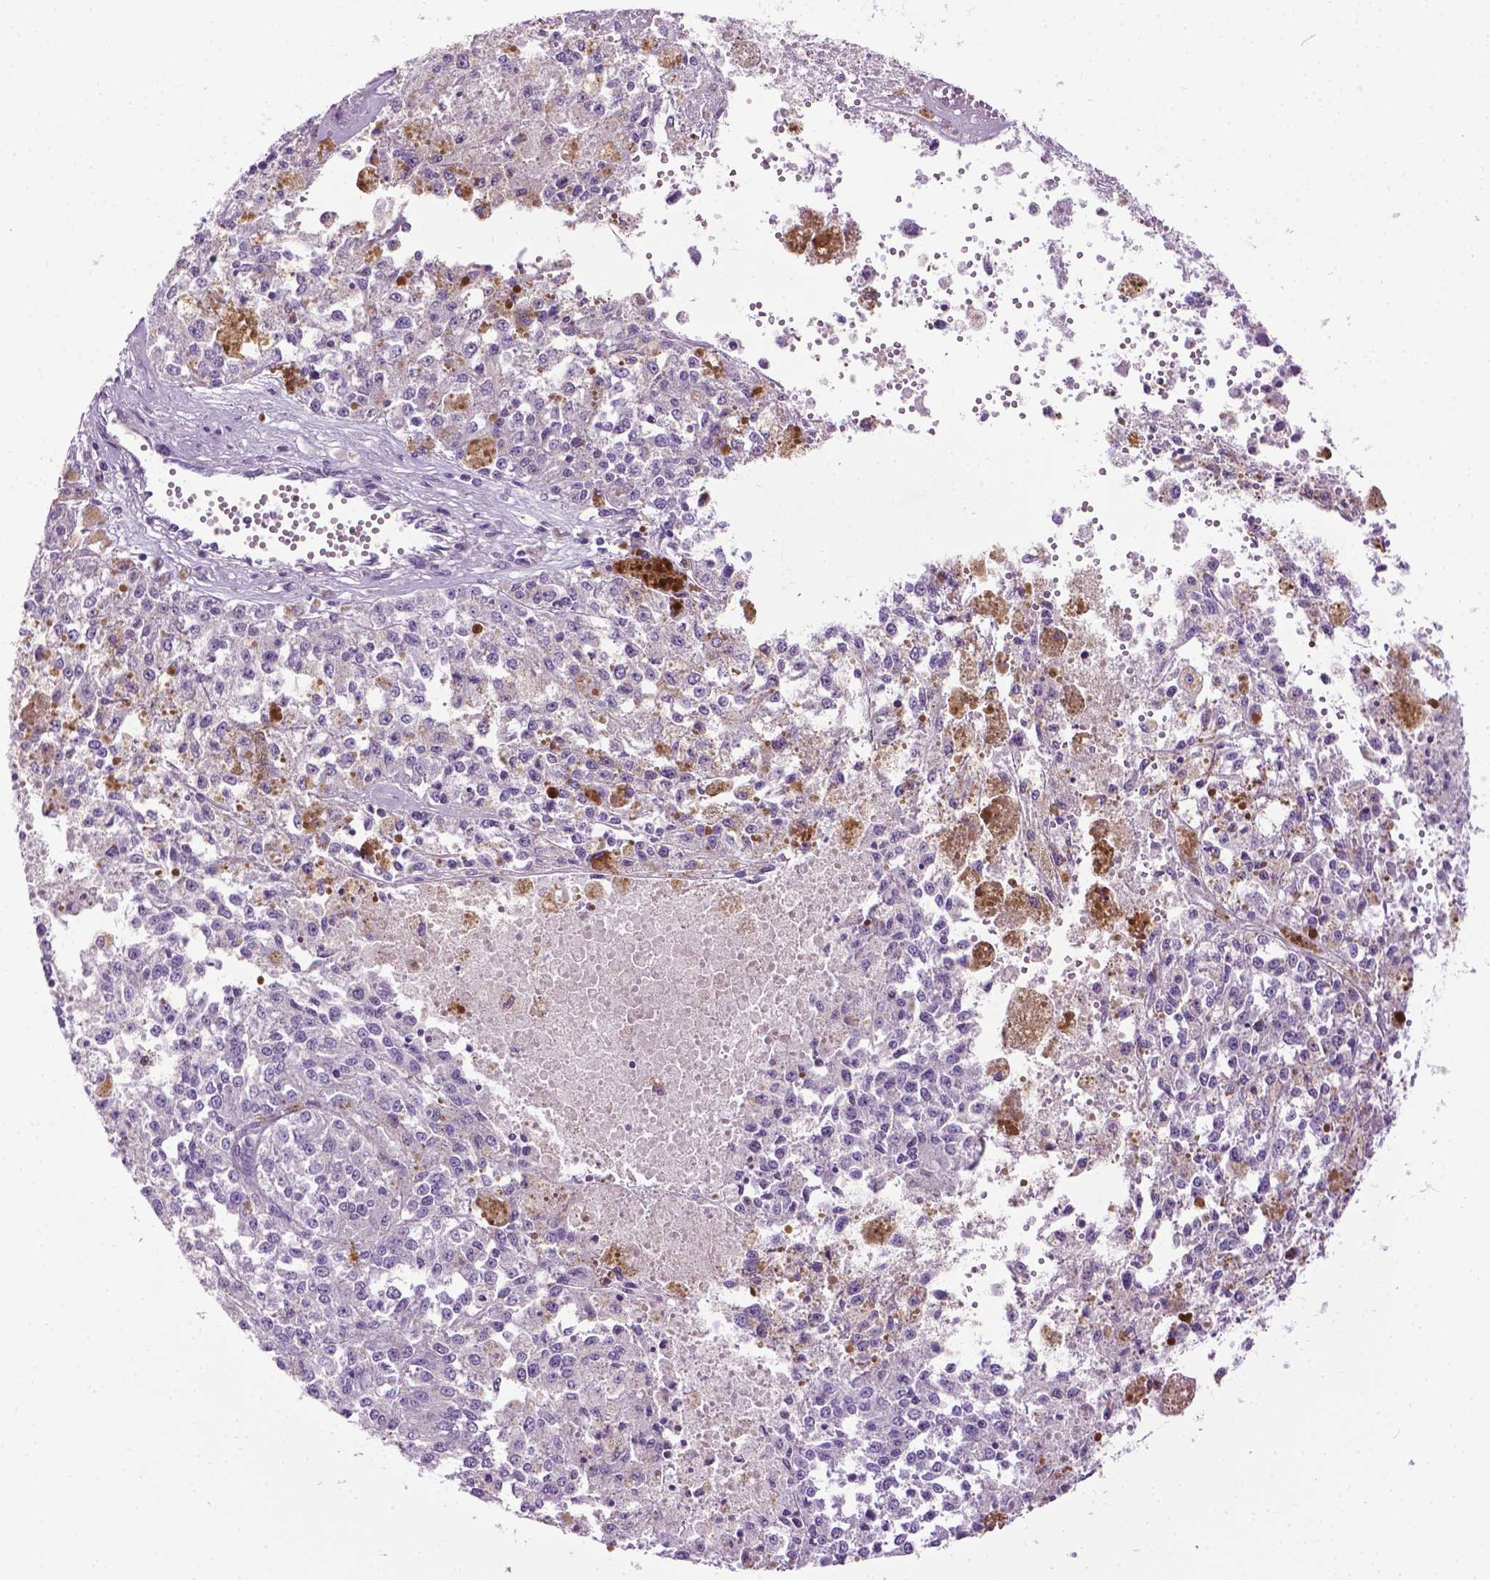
{"staining": {"intensity": "negative", "quantity": "none", "location": "none"}, "tissue": "melanoma", "cell_type": "Tumor cells", "image_type": "cancer", "snomed": [{"axis": "morphology", "description": "Malignant melanoma, Metastatic site"}, {"axis": "topography", "description": "Lymph node"}], "caption": "Tumor cells are negative for brown protein staining in malignant melanoma (metastatic site). (Immunohistochemistry, brightfield microscopy, high magnification).", "gene": "SPECC1L", "patient": {"sex": "female", "age": 64}}